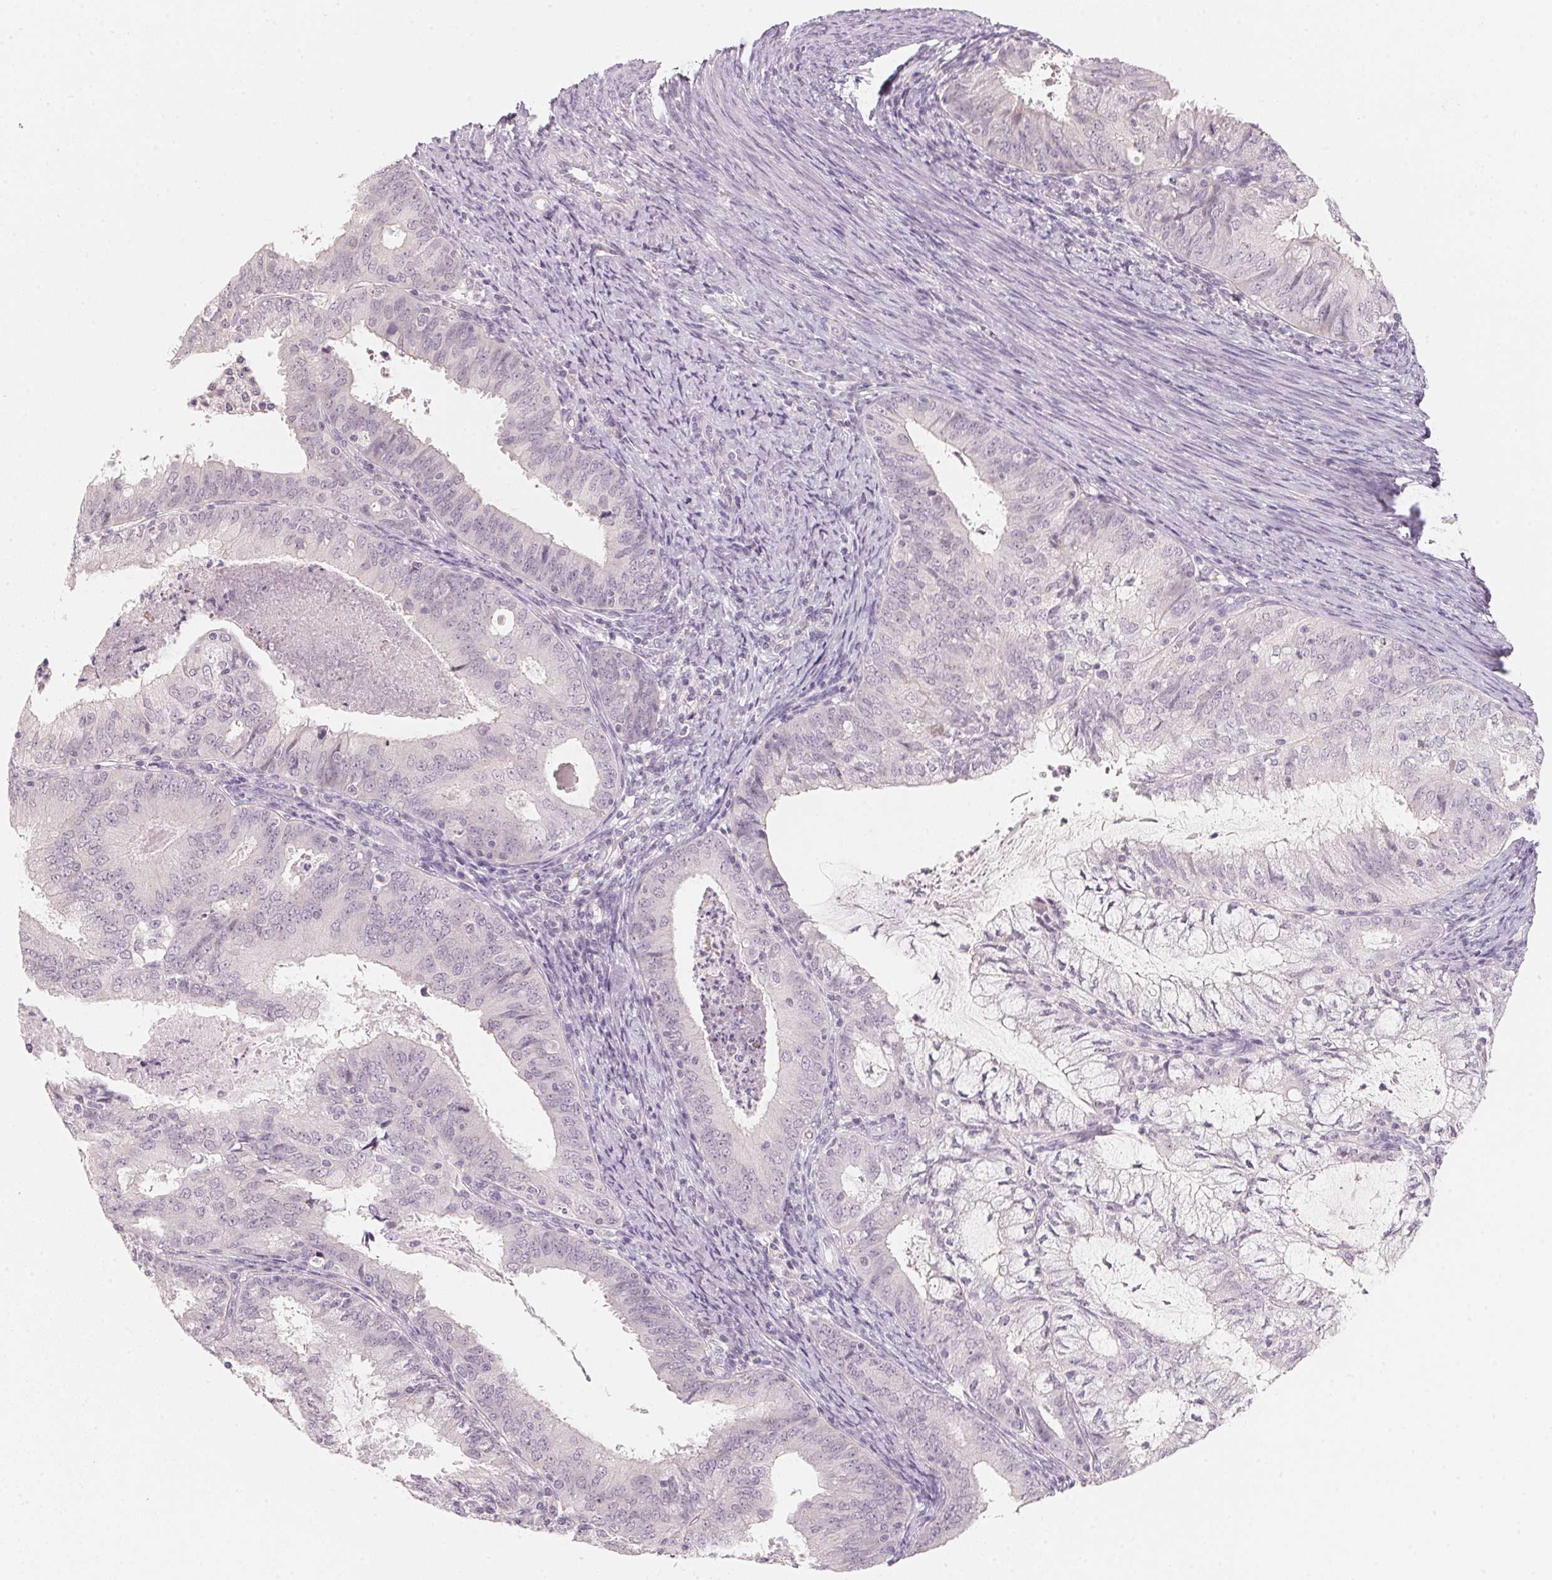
{"staining": {"intensity": "negative", "quantity": "none", "location": "none"}, "tissue": "endometrial cancer", "cell_type": "Tumor cells", "image_type": "cancer", "snomed": [{"axis": "morphology", "description": "Adenocarcinoma, NOS"}, {"axis": "topography", "description": "Endometrium"}], "caption": "This is an immunohistochemistry (IHC) photomicrograph of human adenocarcinoma (endometrial). There is no staining in tumor cells.", "gene": "ANKRD31", "patient": {"sex": "female", "age": 57}}